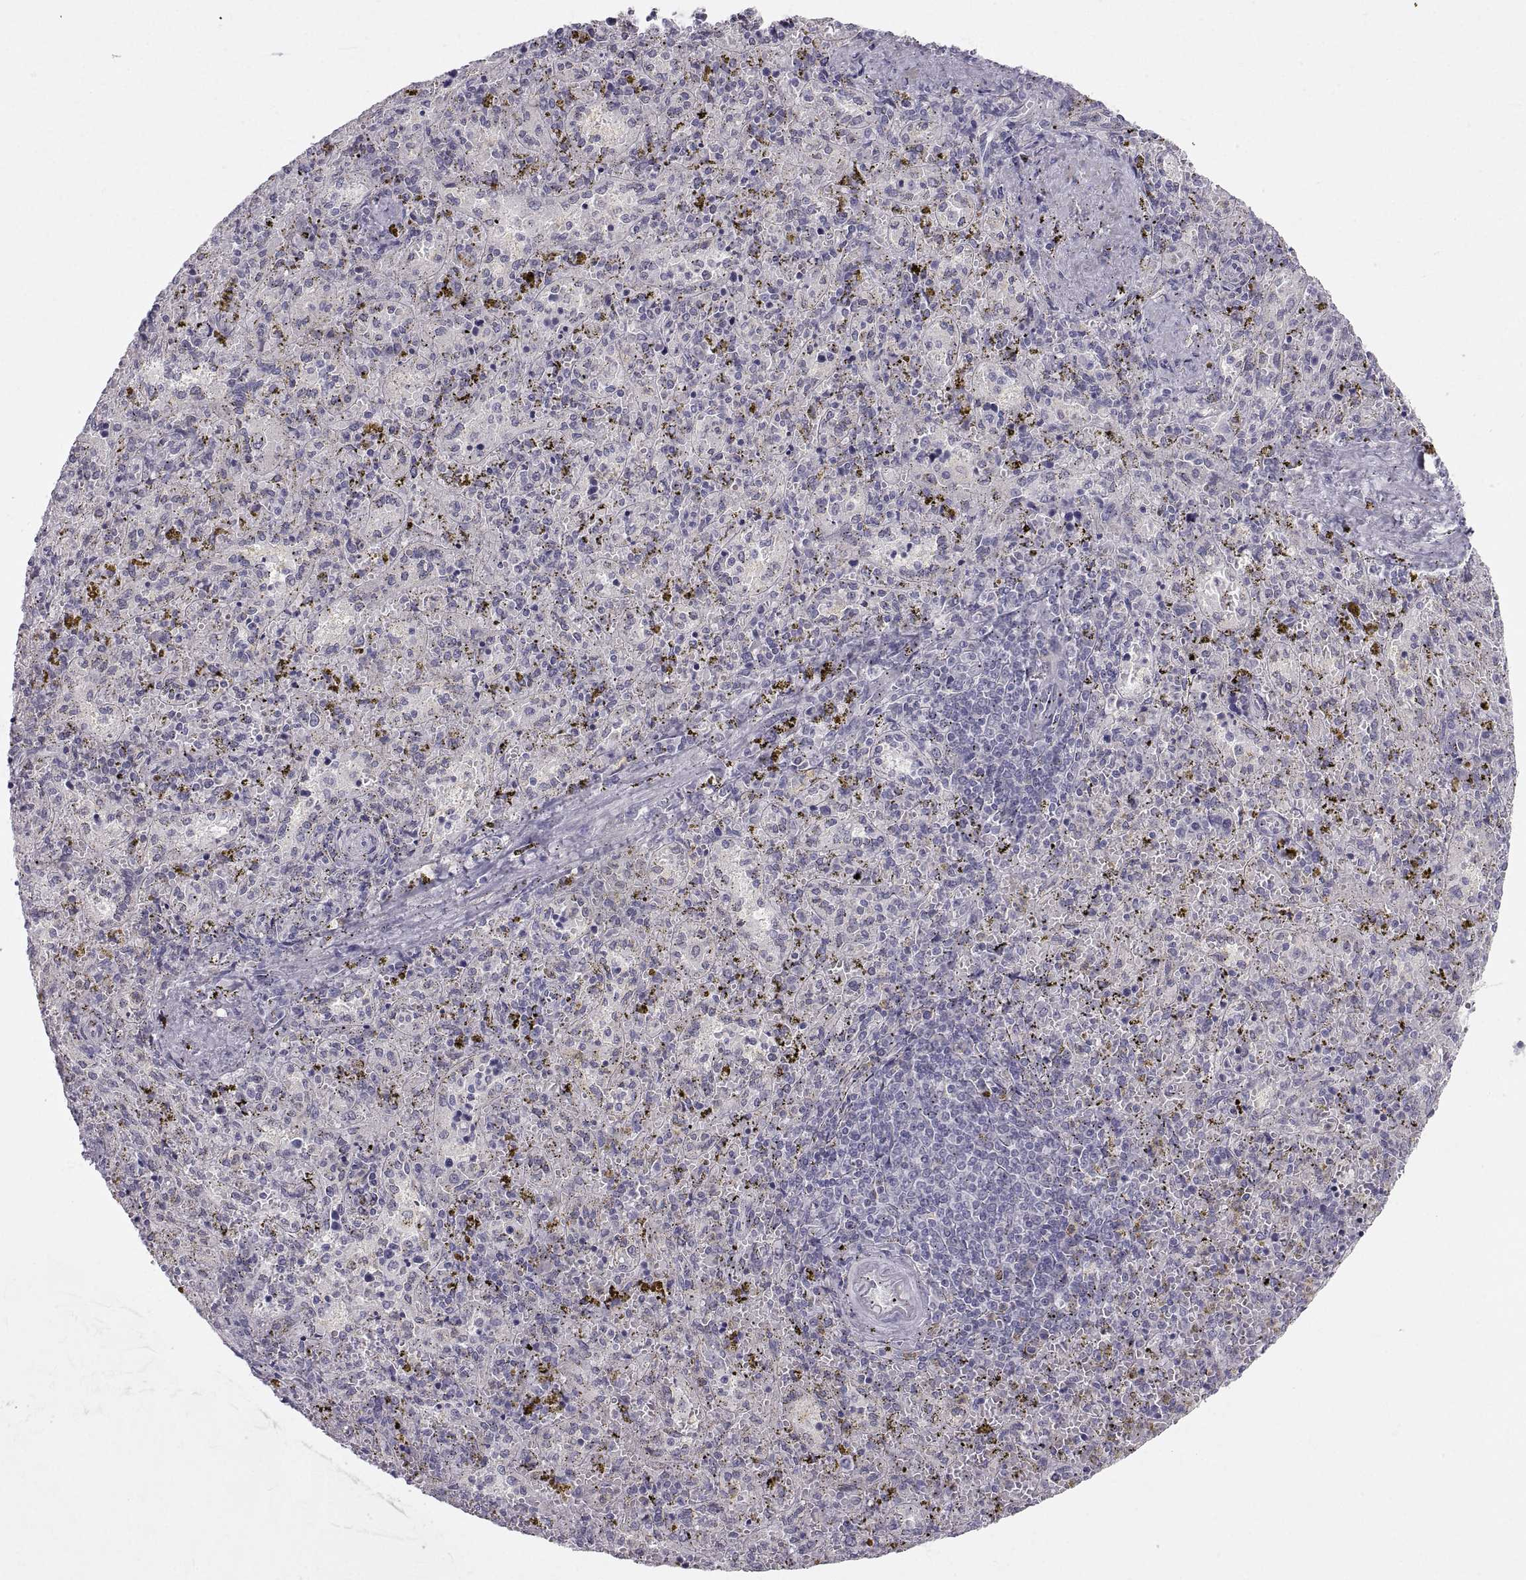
{"staining": {"intensity": "negative", "quantity": "none", "location": "none"}, "tissue": "spleen", "cell_type": "Cells in red pulp", "image_type": "normal", "snomed": [{"axis": "morphology", "description": "Normal tissue, NOS"}, {"axis": "topography", "description": "Spleen"}], "caption": "Cells in red pulp are negative for protein expression in benign human spleen. (DAB (3,3'-diaminobenzidine) immunohistochemistry (IHC) visualized using brightfield microscopy, high magnification).", "gene": "ZNF185", "patient": {"sex": "female", "age": 50}}